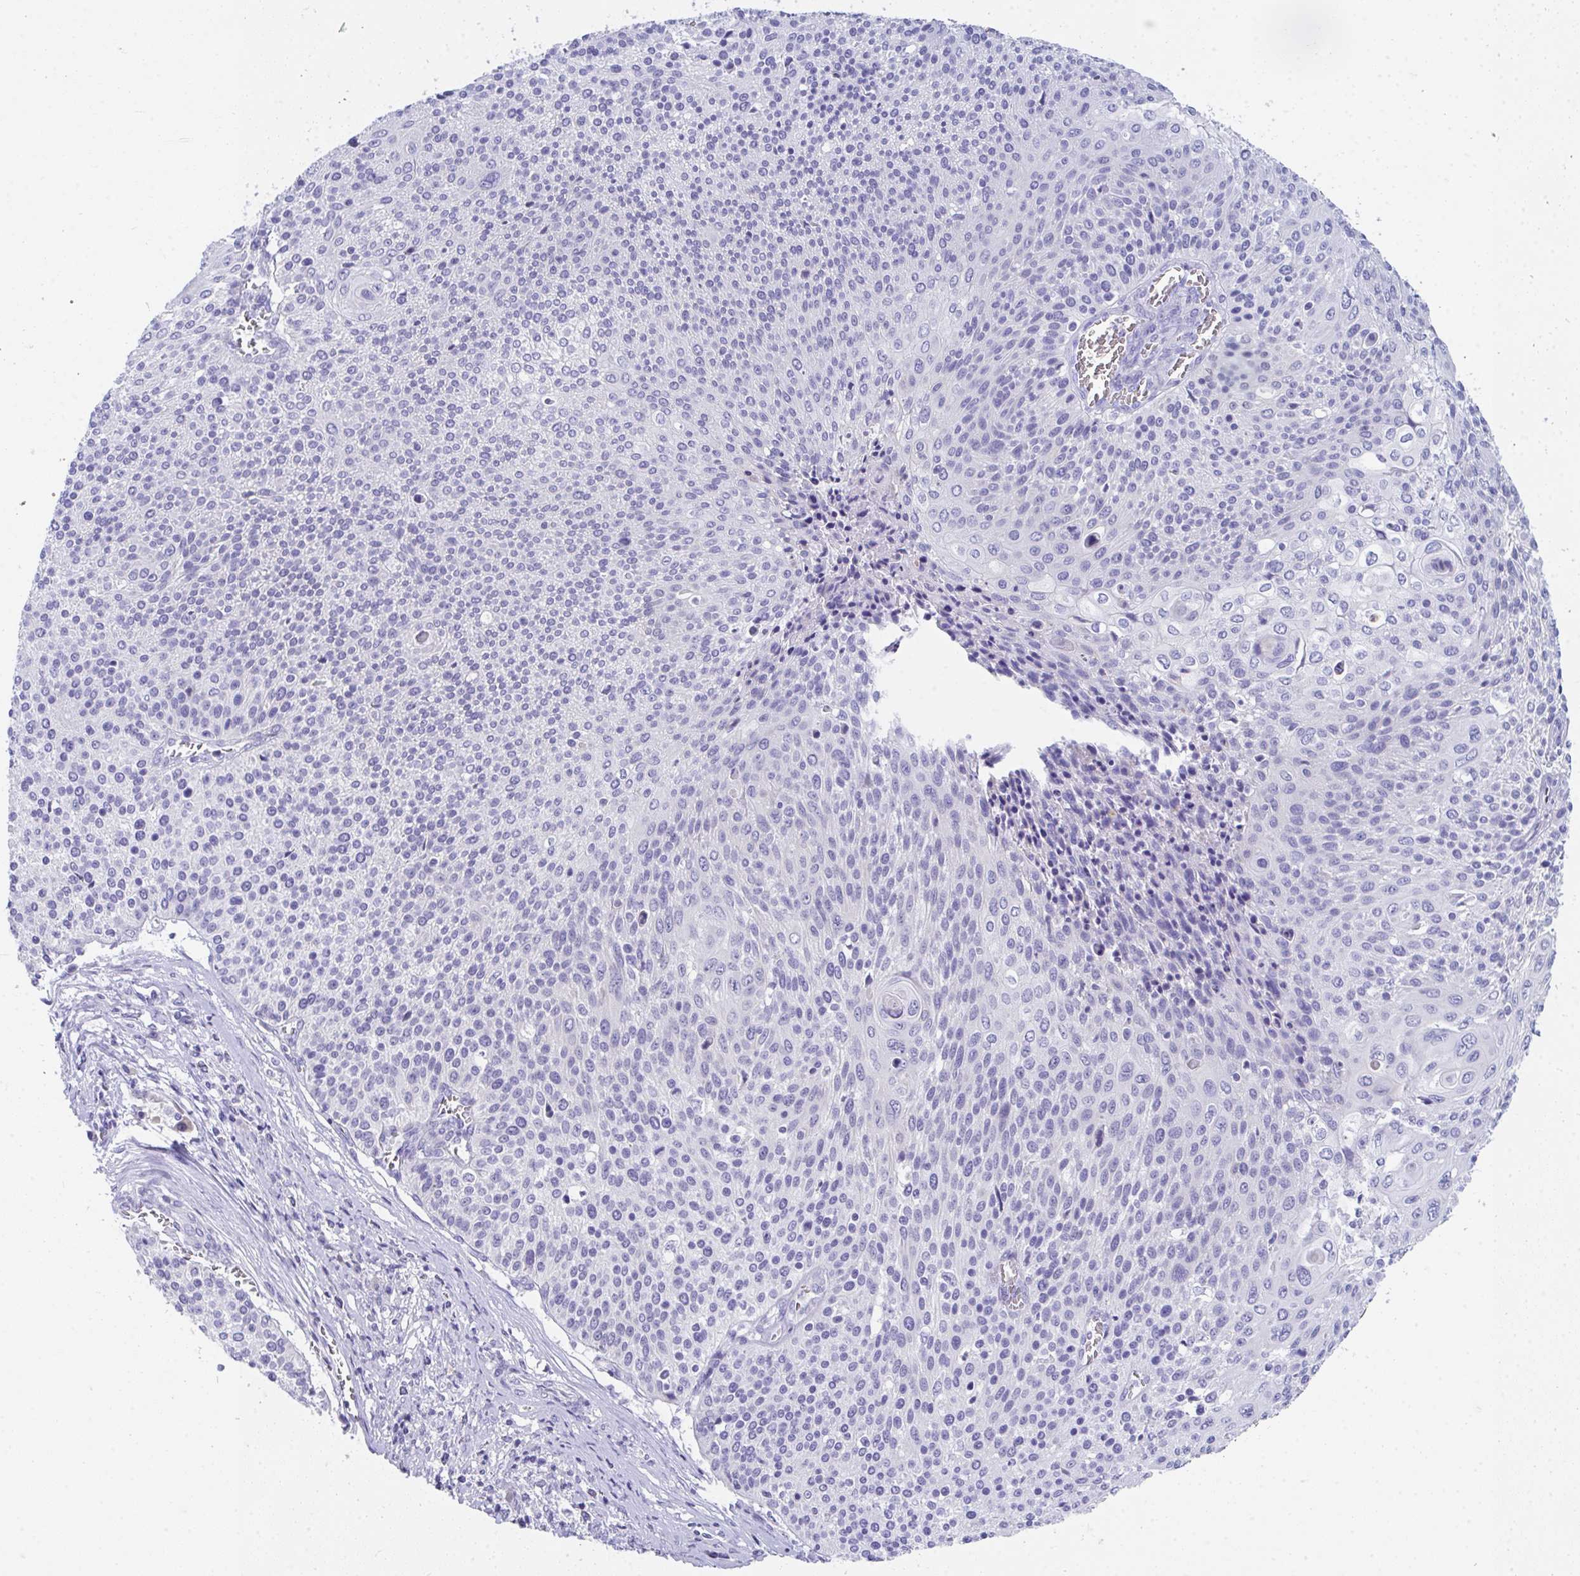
{"staining": {"intensity": "negative", "quantity": "none", "location": "none"}, "tissue": "cervical cancer", "cell_type": "Tumor cells", "image_type": "cancer", "snomed": [{"axis": "morphology", "description": "Squamous cell carcinoma, NOS"}, {"axis": "topography", "description": "Cervix"}], "caption": "A histopathology image of cervical cancer stained for a protein demonstrates no brown staining in tumor cells.", "gene": "COA5", "patient": {"sex": "female", "age": 31}}